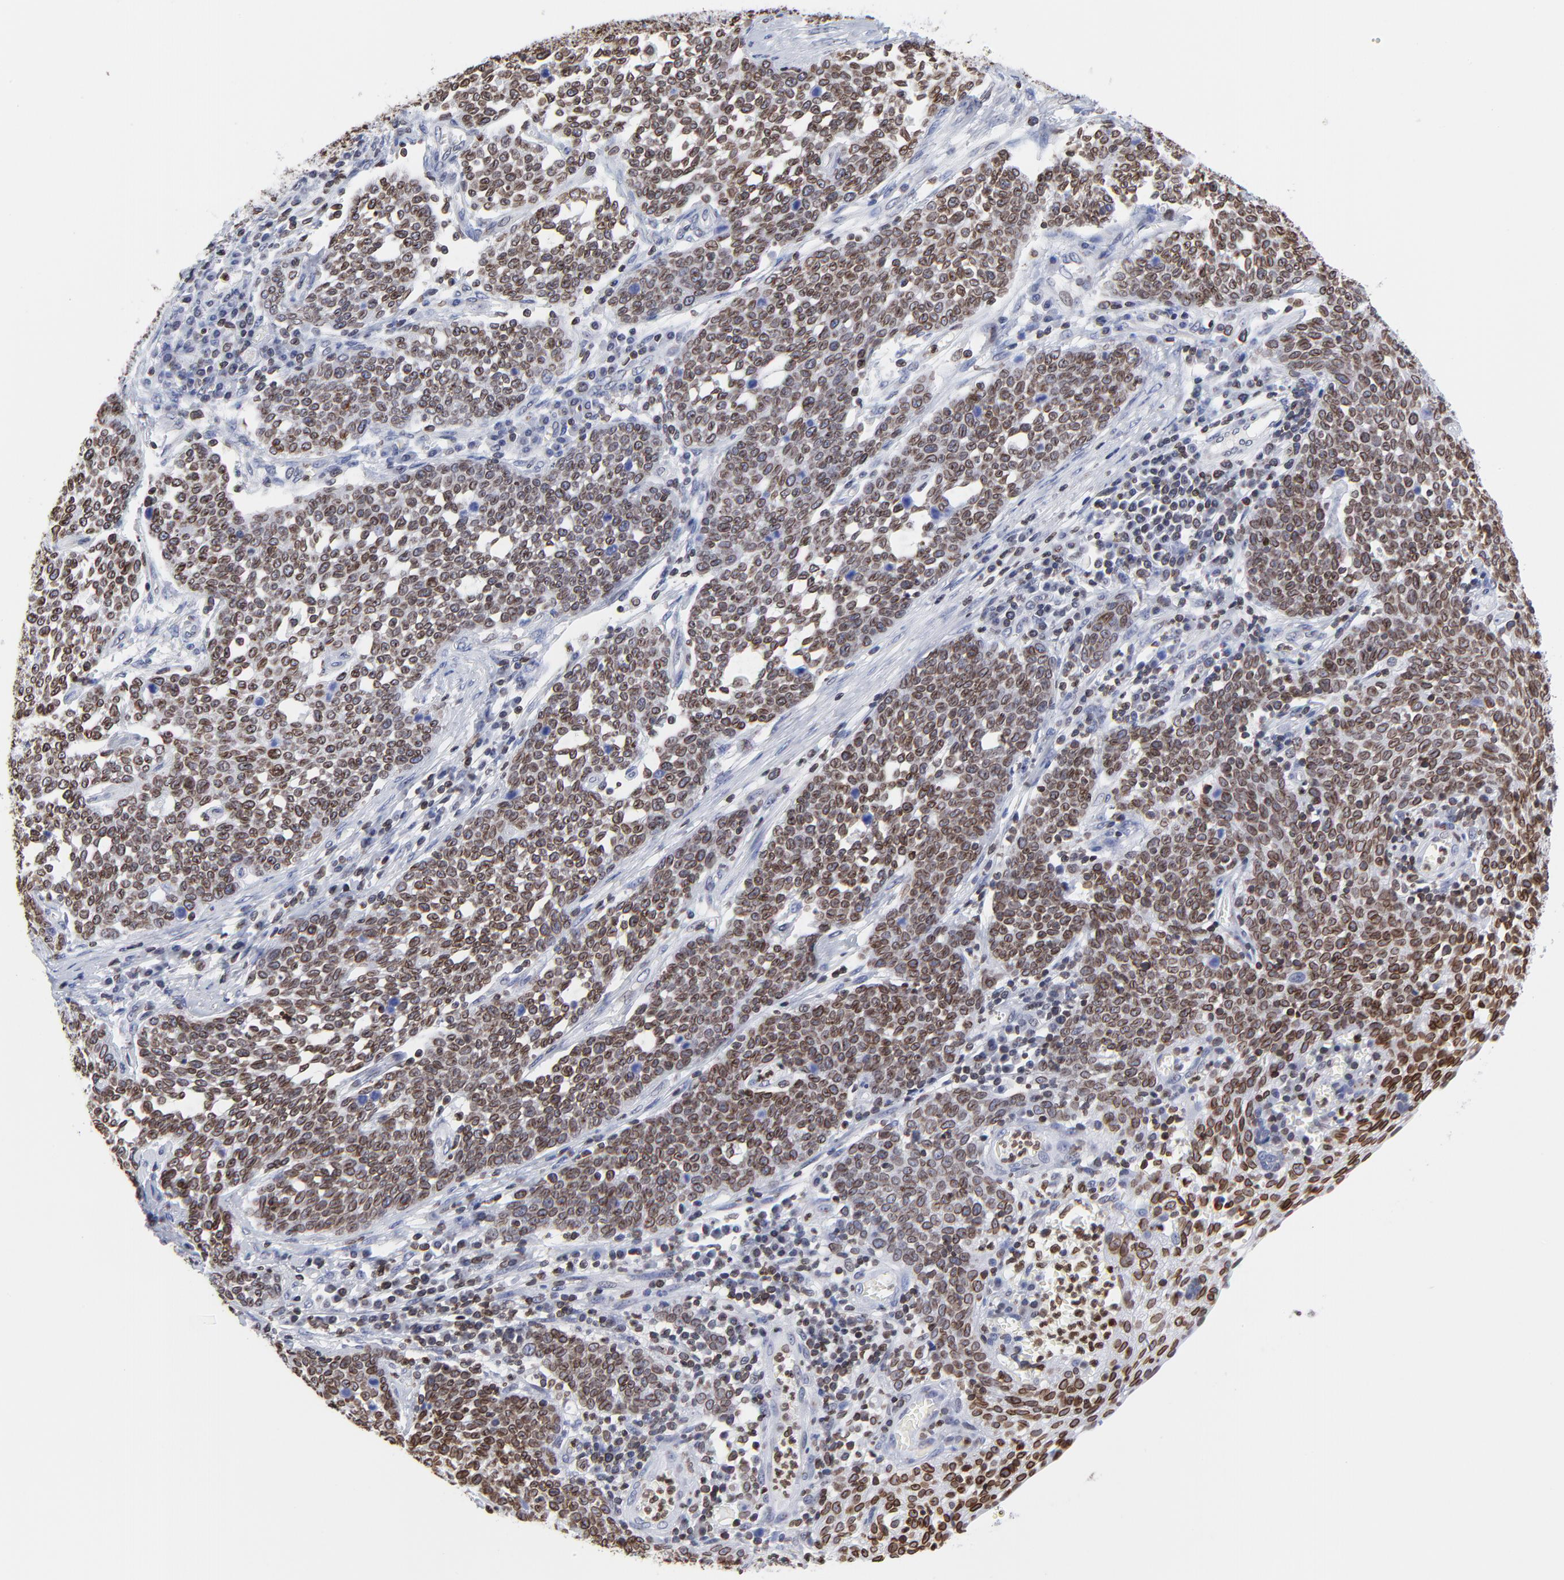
{"staining": {"intensity": "strong", "quantity": ">75%", "location": "cytoplasmic/membranous,nuclear"}, "tissue": "cervical cancer", "cell_type": "Tumor cells", "image_type": "cancer", "snomed": [{"axis": "morphology", "description": "Squamous cell carcinoma, NOS"}, {"axis": "topography", "description": "Cervix"}], "caption": "This is a histology image of IHC staining of squamous cell carcinoma (cervical), which shows strong staining in the cytoplasmic/membranous and nuclear of tumor cells.", "gene": "THAP7", "patient": {"sex": "female", "age": 34}}